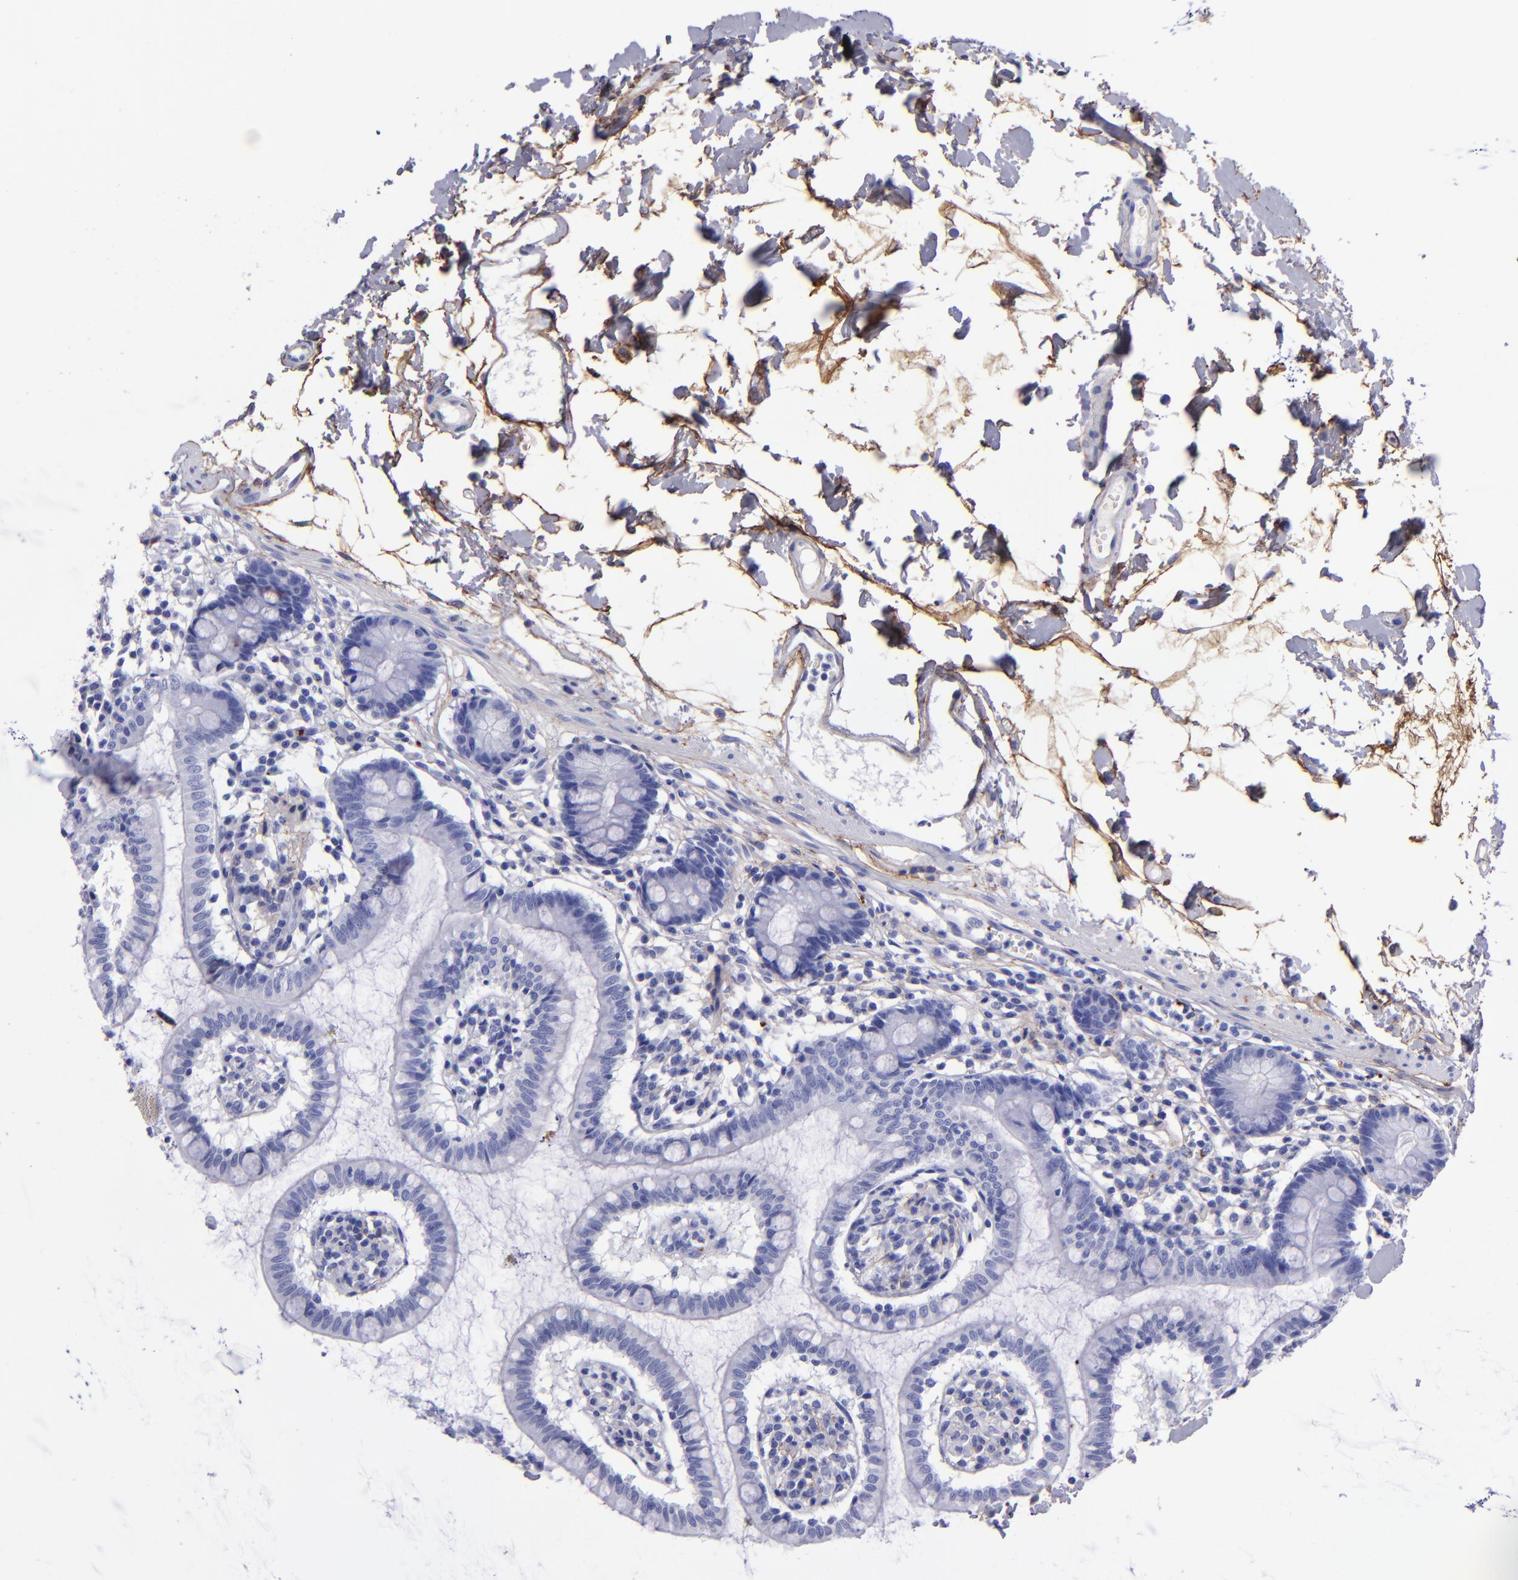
{"staining": {"intensity": "negative", "quantity": "none", "location": "none"}, "tissue": "small intestine", "cell_type": "Glandular cells", "image_type": "normal", "snomed": [{"axis": "morphology", "description": "Normal tissue, NOS"}, {"axis": "topography", "description": "Small intestine"}], "caption": "Micrograph shows no significant protein expression in glandular cells of benign small intestine. (Stains: DAB immunohistochemistry (IHC) with hematoxylin counter stain, Microscopy: brightfield microscopy at high magnification).", "gene": "EFCAB13", "patient": {"sex": "female", "age": 61}}